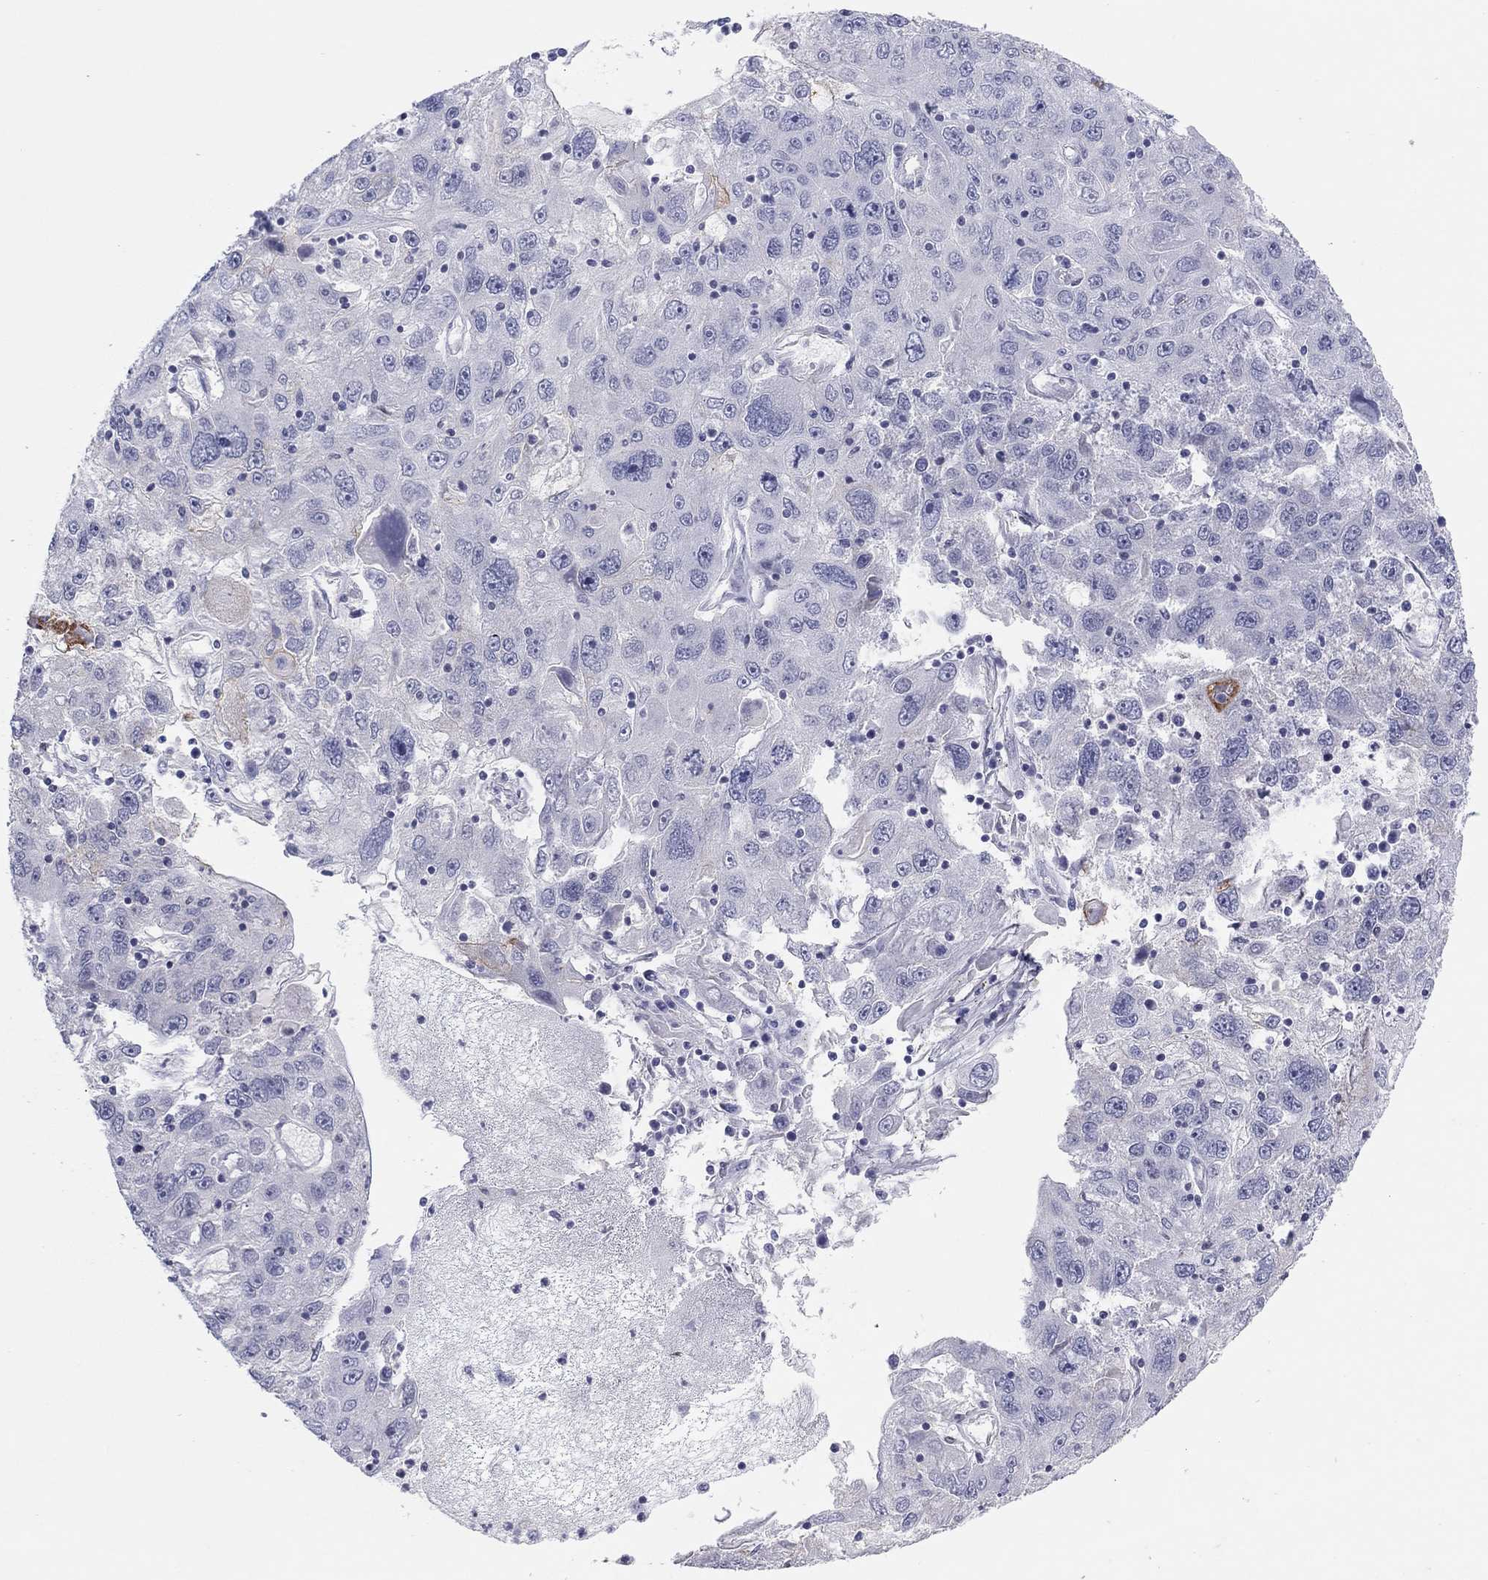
{"staining": {"intensity": "weak", "quantity": "<25%", "location": "cytoplasmic/membranous"}, "tissue": "stomach cancer", "cell_type": "Tumor cells", "image_type": "cancer", "snomed": [{"axis": "morphology", "description": "Adenocarcinoma, NOS"}, {"axis": "topography", "description": "Stomach"}], "caption": "An IHC micrograph of adenocarcinoma (stomach) is shown. There is no staining in tumor cells of adenocarcinoma (stomach).", "gene": "CPNE6", "patient": {"sex": "male", "age": 56}}